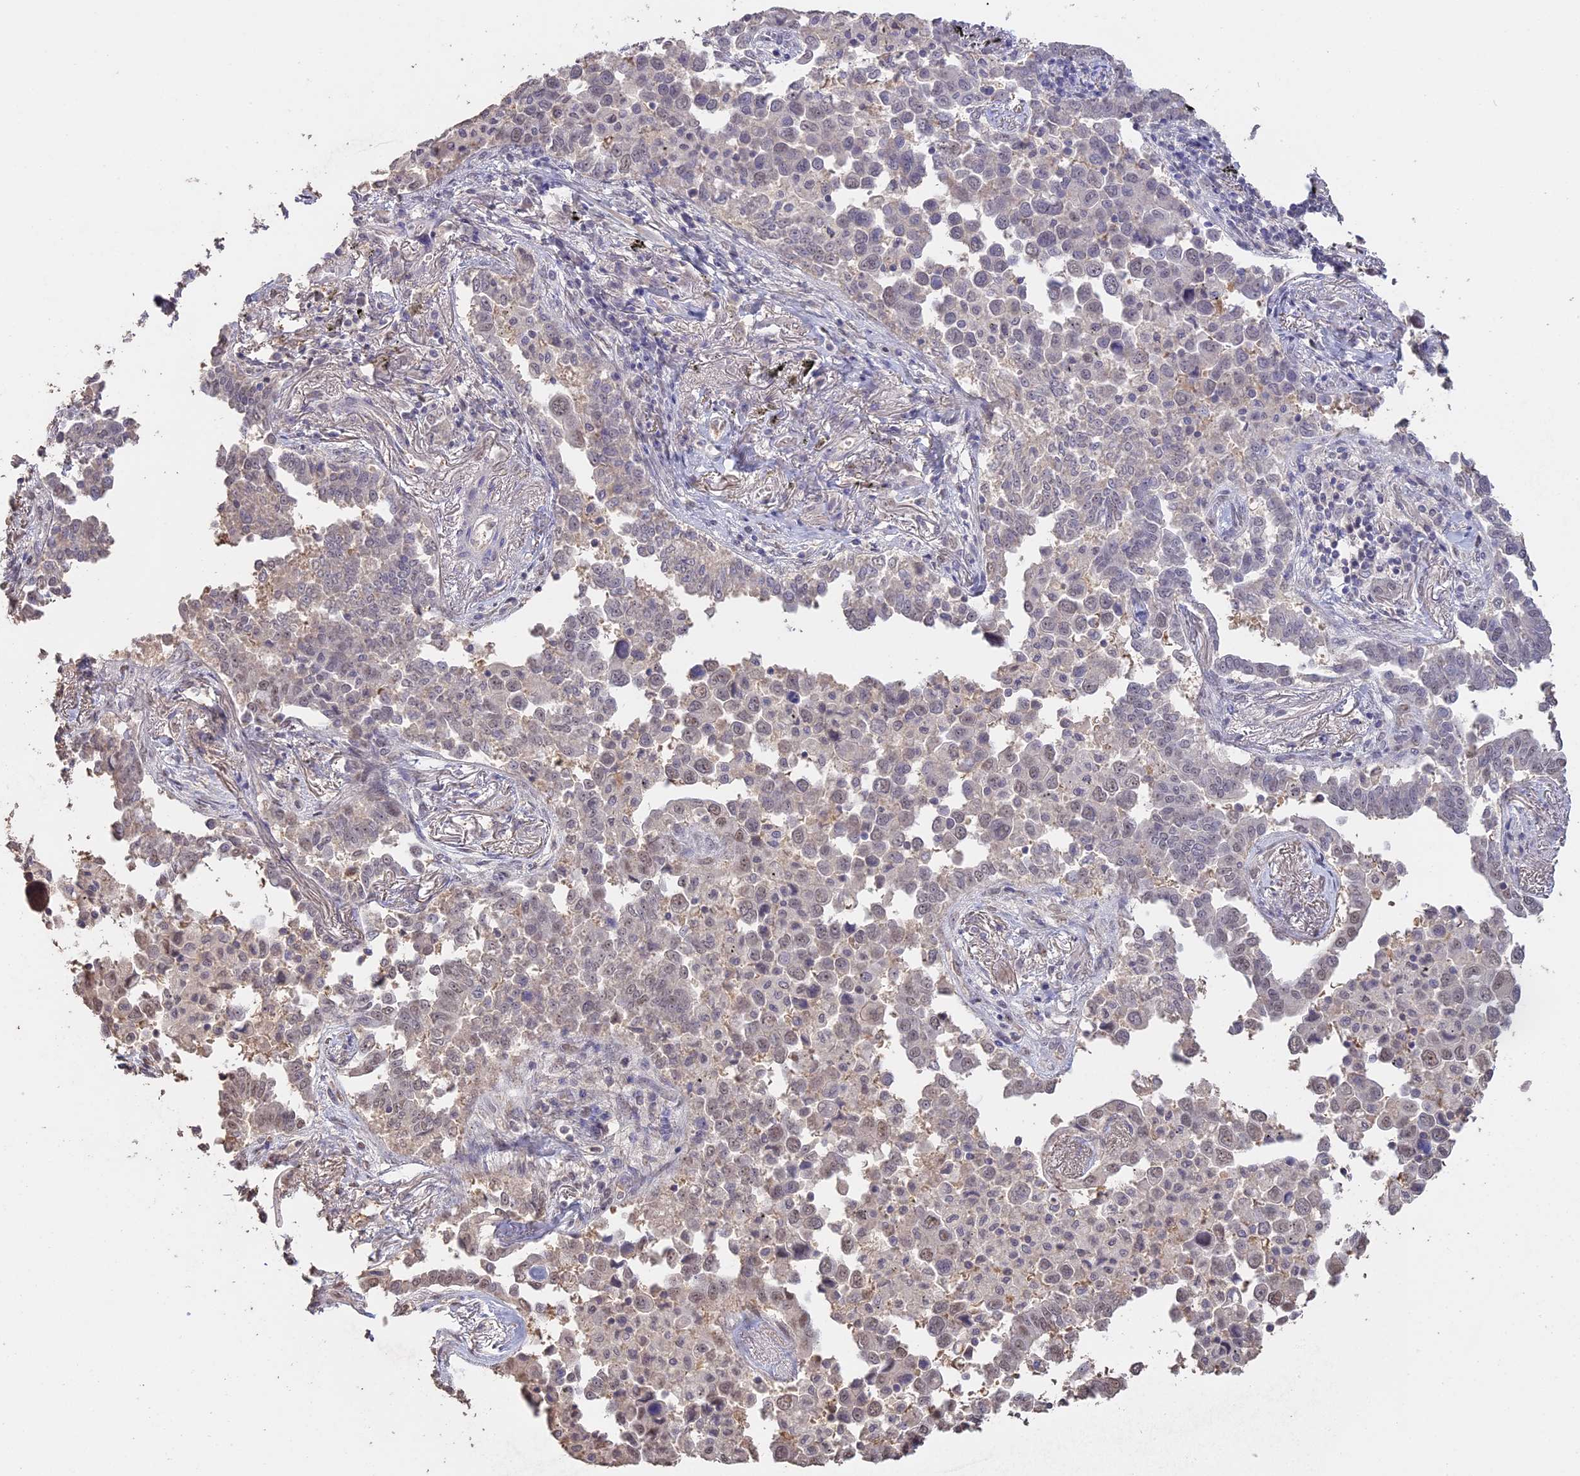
{"staining": {"intensity": "weak", "quantity": "25%-75%", "location": "nuclear"}, "tissue": "lung cancer", "cell_type": "Tumor cells", "image_type": "cancer", "snomed": [{"axis": "morphology", "description": "Adenocarcinoma, NOS"}, {"axis": "topography", "description": "Lung"}], "caption": "Lung cancer (adenocarcinoma) stained with DAB immunohistochemistry (IHC) demonstrates low levels of weak nuclear positivity in approximately 25%-75% of tumor cells.", "gene": "PSMC6", "patient": {"sex": "male", "age": 67}}